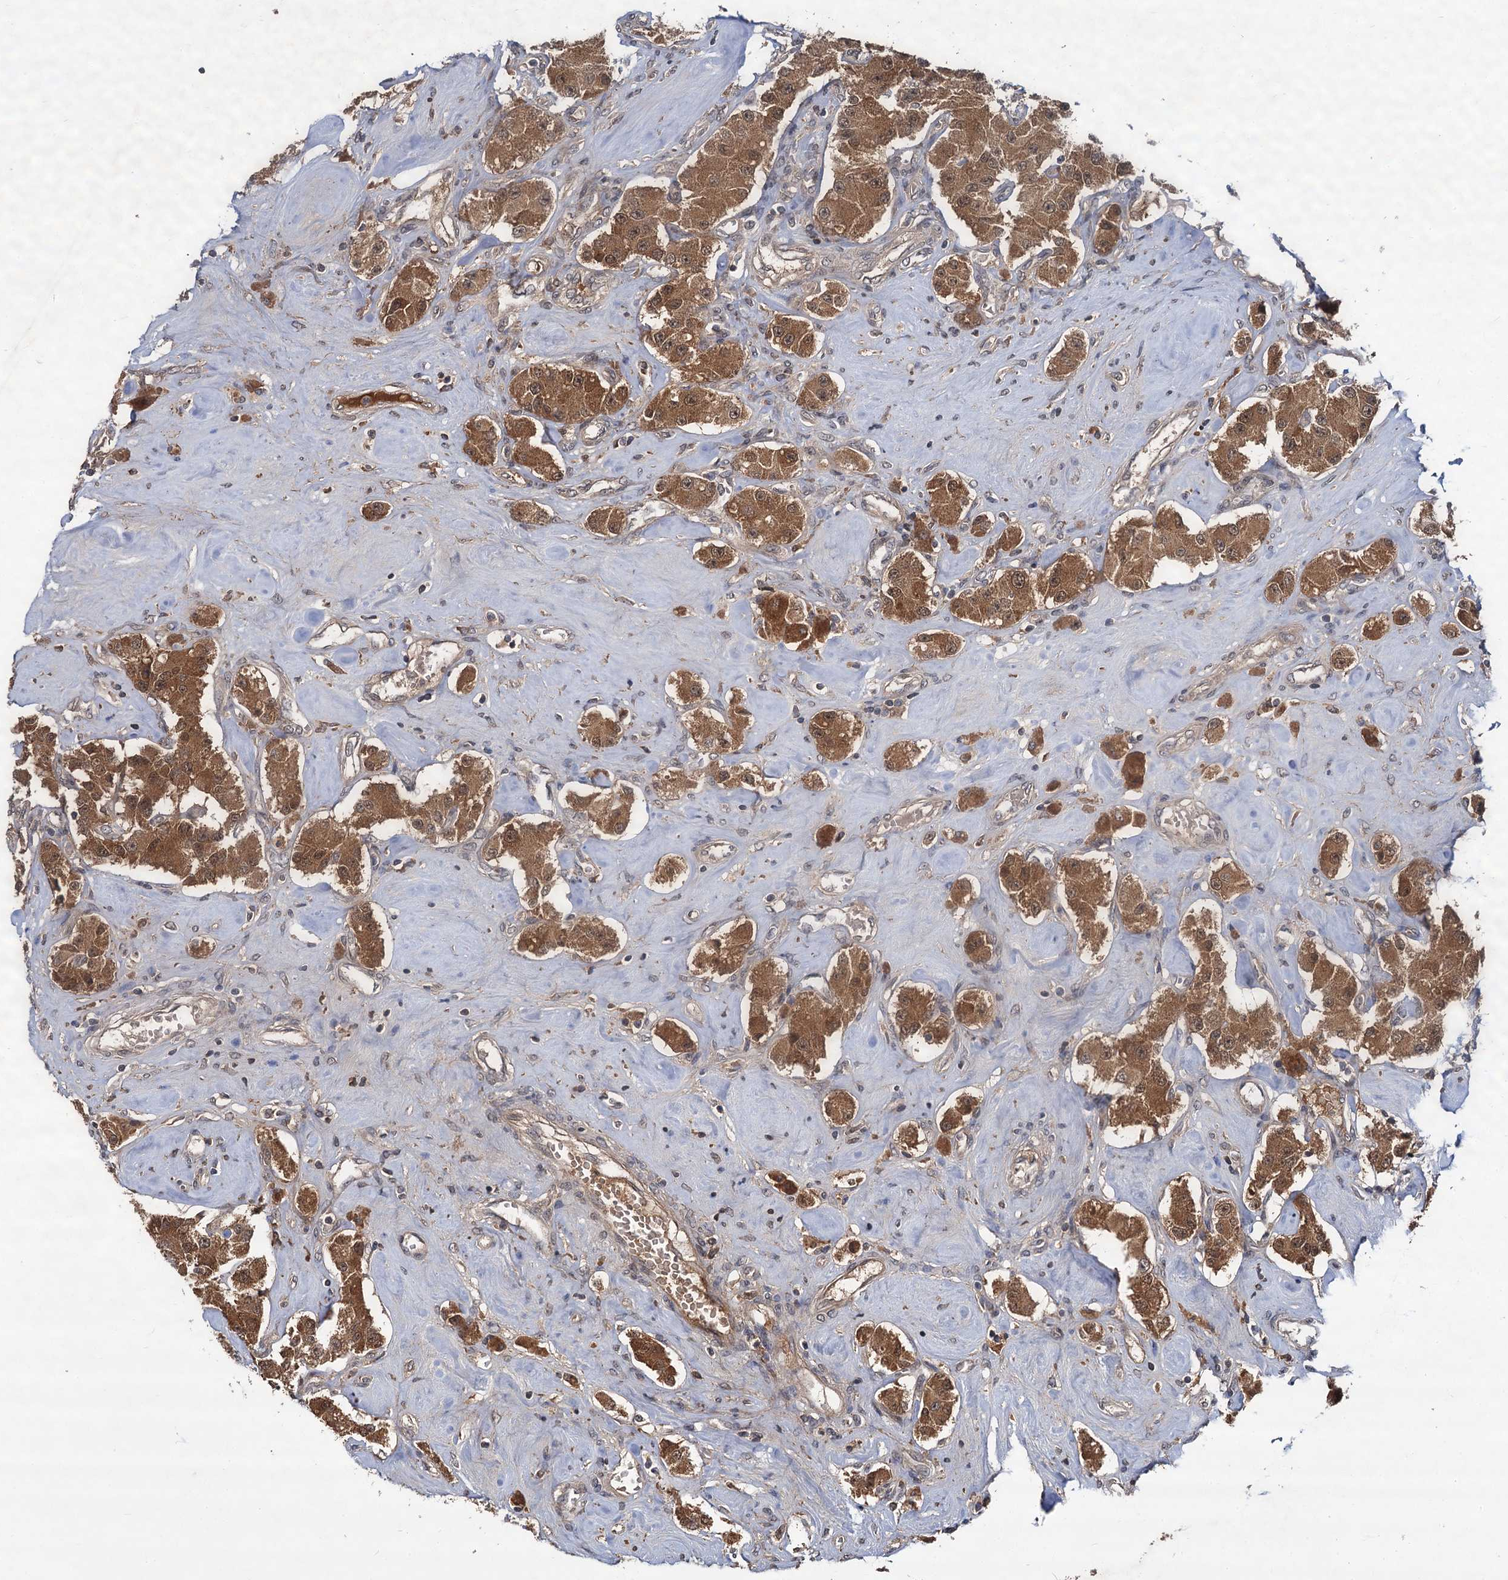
{"staining": {"intensity": "moderate", "quantity": ">75%", "location": "cytoplasmic/membranous"}, "tissue": "carcinoid", "cell_type": "Tumor cells", "image_type": "cancer", "snomed": [{"axis": "morphology", "description": "Carcinoid, malignant, NOS"}, {"axis": "topography", "description": "Pancreas"}], "caption": "Tumor cells show medium levels of moderate cytoplasmic/membranous staining in approximately >75% of cells in carcinoid.", "gene": "MBD6", "patient": {"sex": "male", "age": 41}}